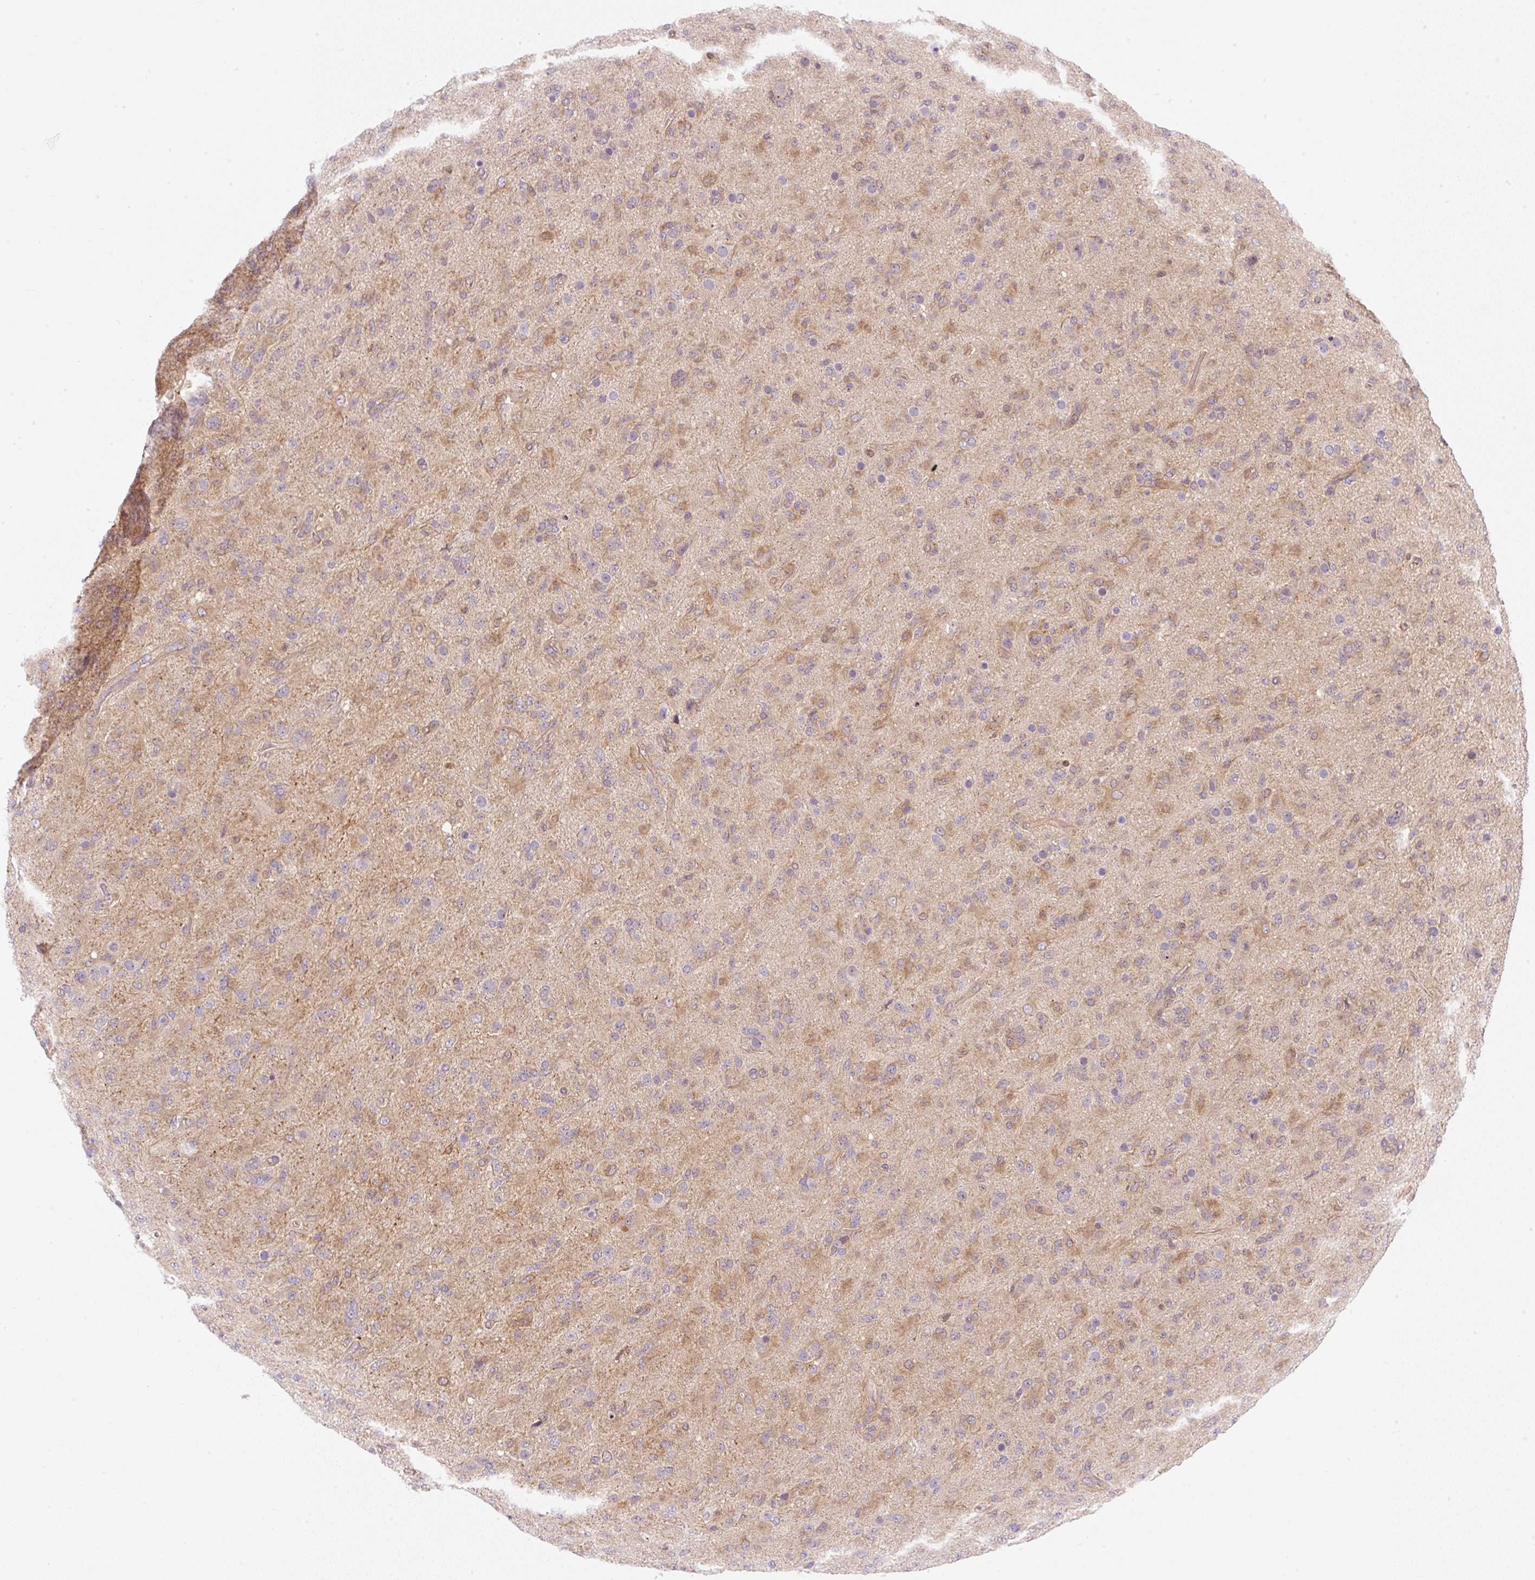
{"staining": {"intensity": "weak", "quantity": "25%-75%", "location": "cytoplasmic/membranous"}, "tissue": "glioma", "cell_type": "Tumor cells", "image_type": "cancer", "snomed": [{"axis": "morphology", "description": "Glioma, malignant, Low grade"}, {"axis": "topography", "description": "Brain"}], "caption": "This photomicrograph displays immunohistochemistry staining of human low-grade glioma (malignant), with low weak cytoplasmic/membranous staining in approximately 25%-75% of tumor cells.", "gene": "OMA1", "patient": {"sex": "male", "age": 65}}